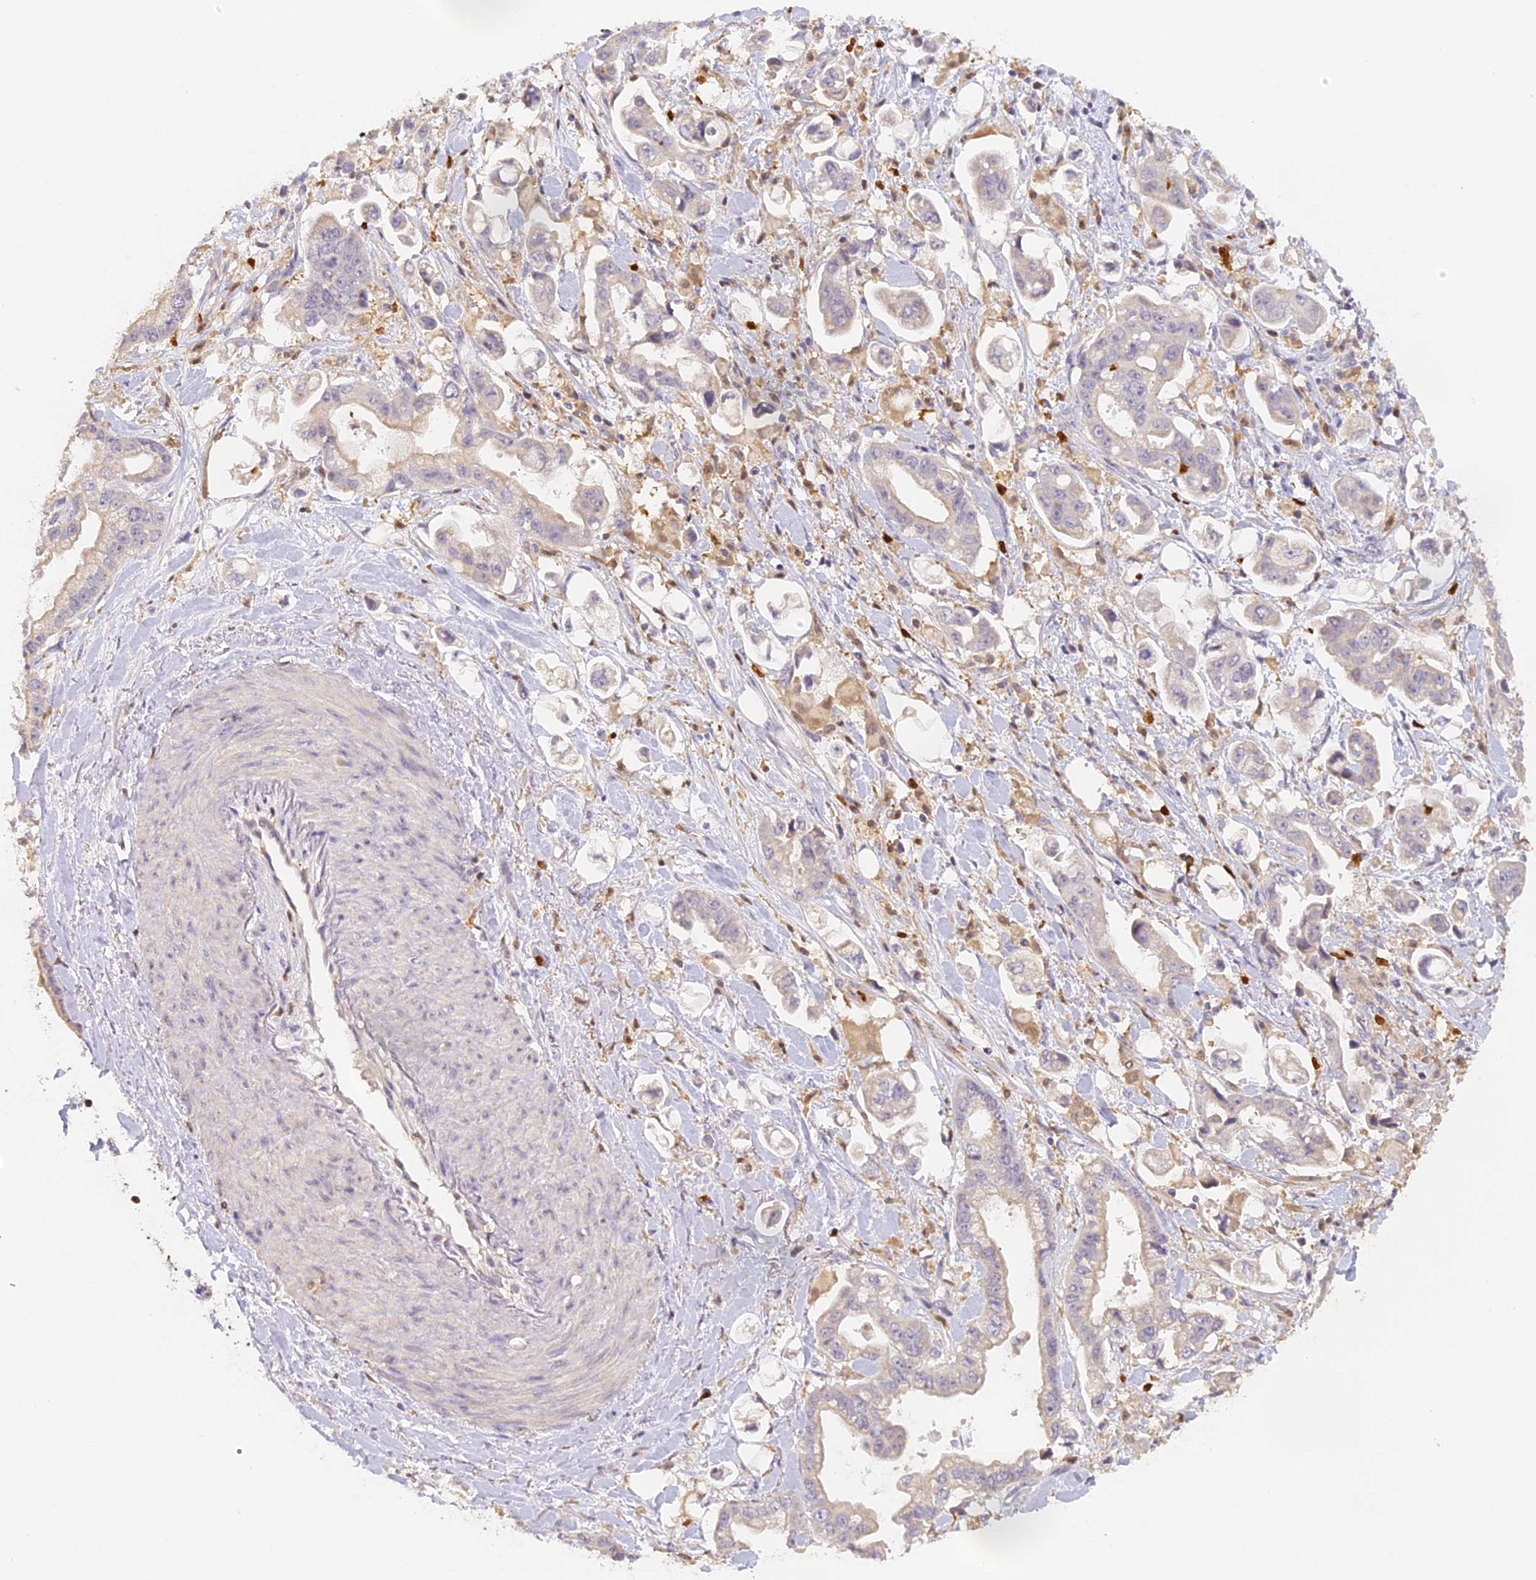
{"staining": {"intensity": "negative", "quantity": "none", "location": "none"}, "tissue": "stomach cancer", "cell_type": "Tumor cells", "image_type": "cancer", "snomed": [{"axis": "morphology", "description": "Adenocarcinoma, NOS"}, {"axis": "topography", "description": "Stomach"}], "caption": "Photomicrograph shows no significant protein positivity in tumor cells of stomach cancer (adenocarcinoma).", "gene": "NCF4", "patient": {"sex": "male", "age": 62}}